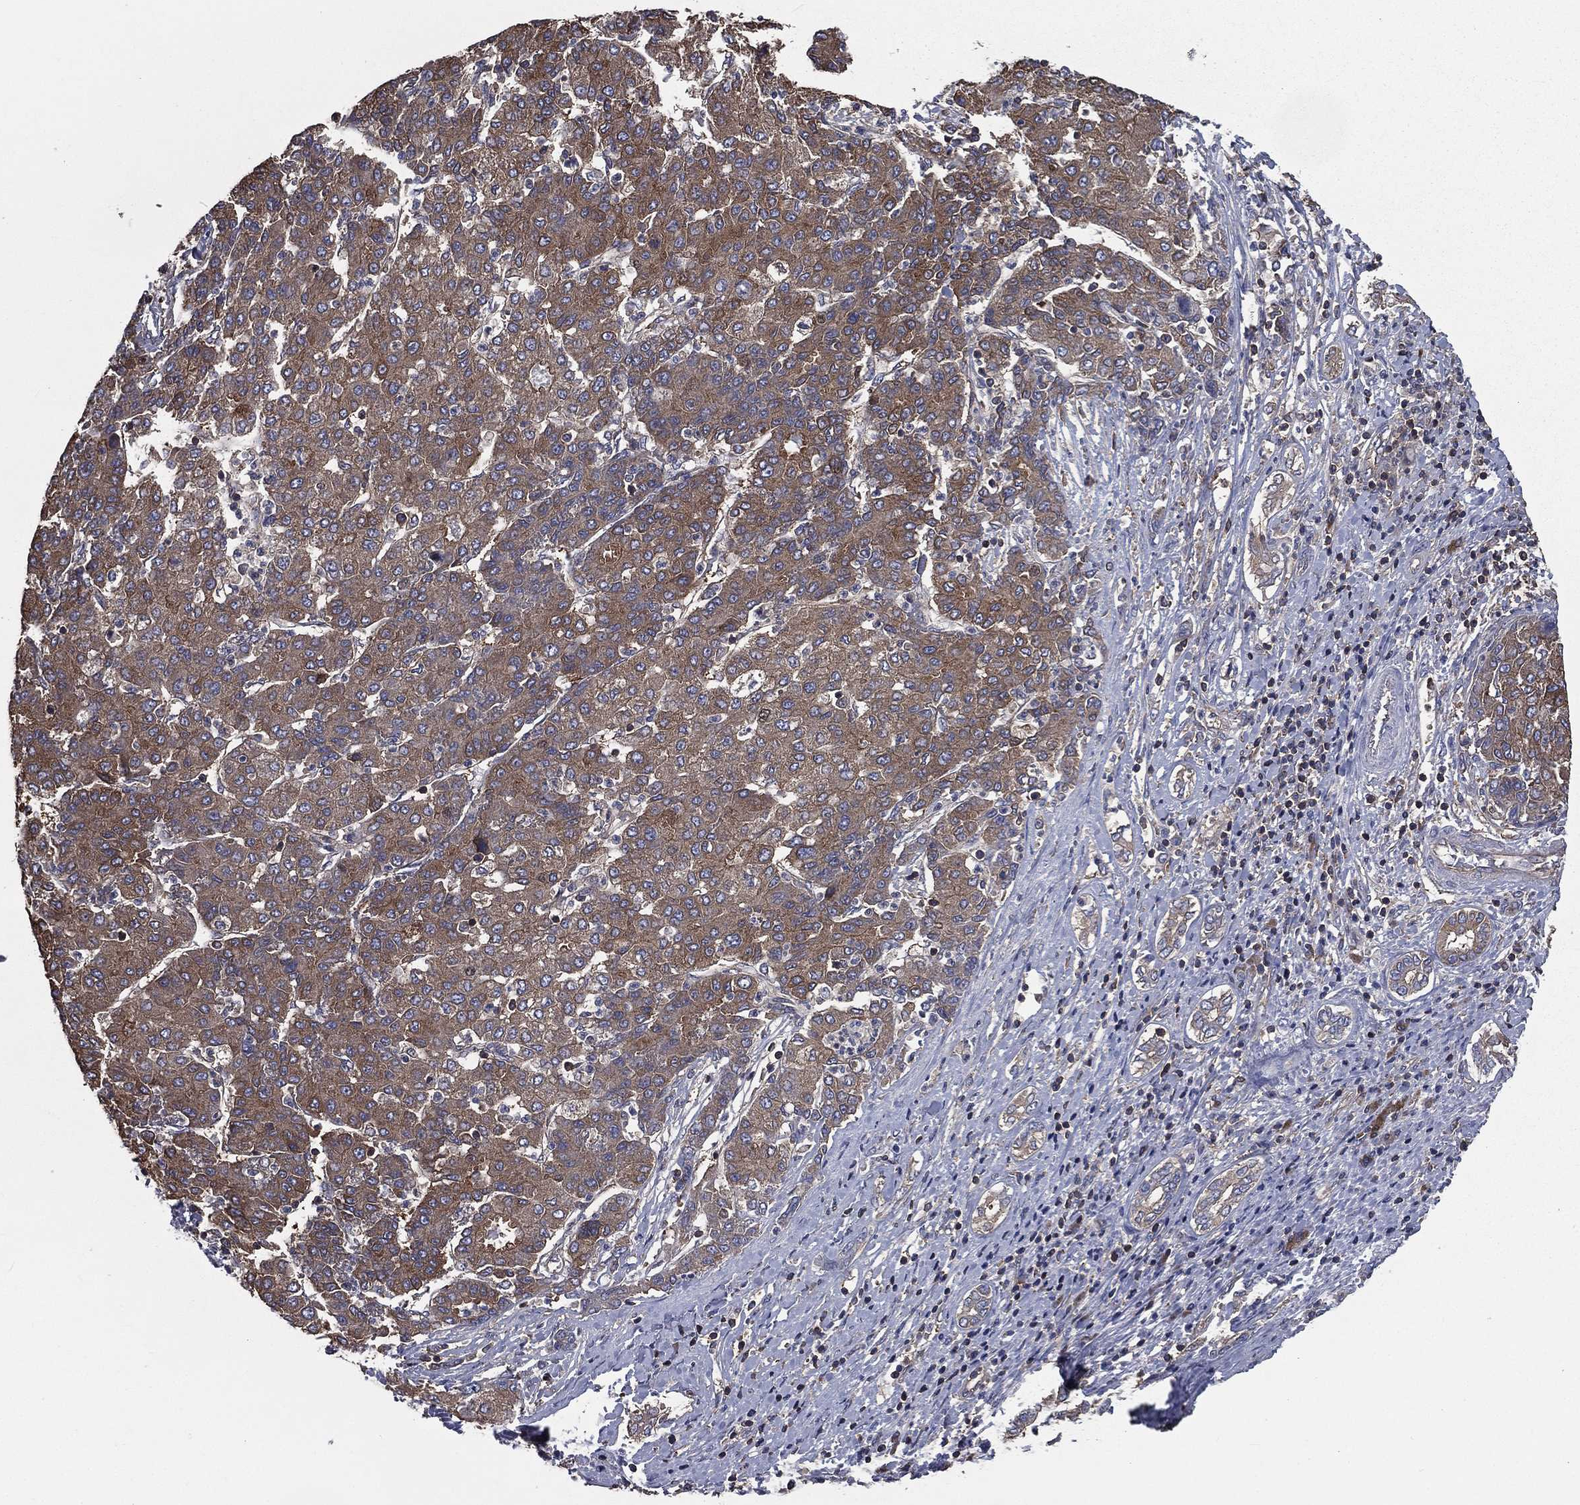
{"staining": {"intensity": "moderate", "quantity": "25%-75%", "location": "cytoplasmic/membranous"}, "tissue": "liver cancer", "cell_type": "Tumor cells", "image_type": "cancer", "snomed": [{"axis": "morphology", "description": "Carcinoma, Hepatocellular, NOS"}, {"axis": "topography", "description": "Liver"}], "caption": "Moderate cytoplasmic/membranous staining is appreciated in about 25%-75% of tumor cells in liver cancer (hepatocellular carcinoma). (DAB (3,3'-diaminobenzidine) IHC, brown staining for protein, blue staining for nuclei).", "gene": "SARS1", "patient": {"sex": "male", "age": 65}}